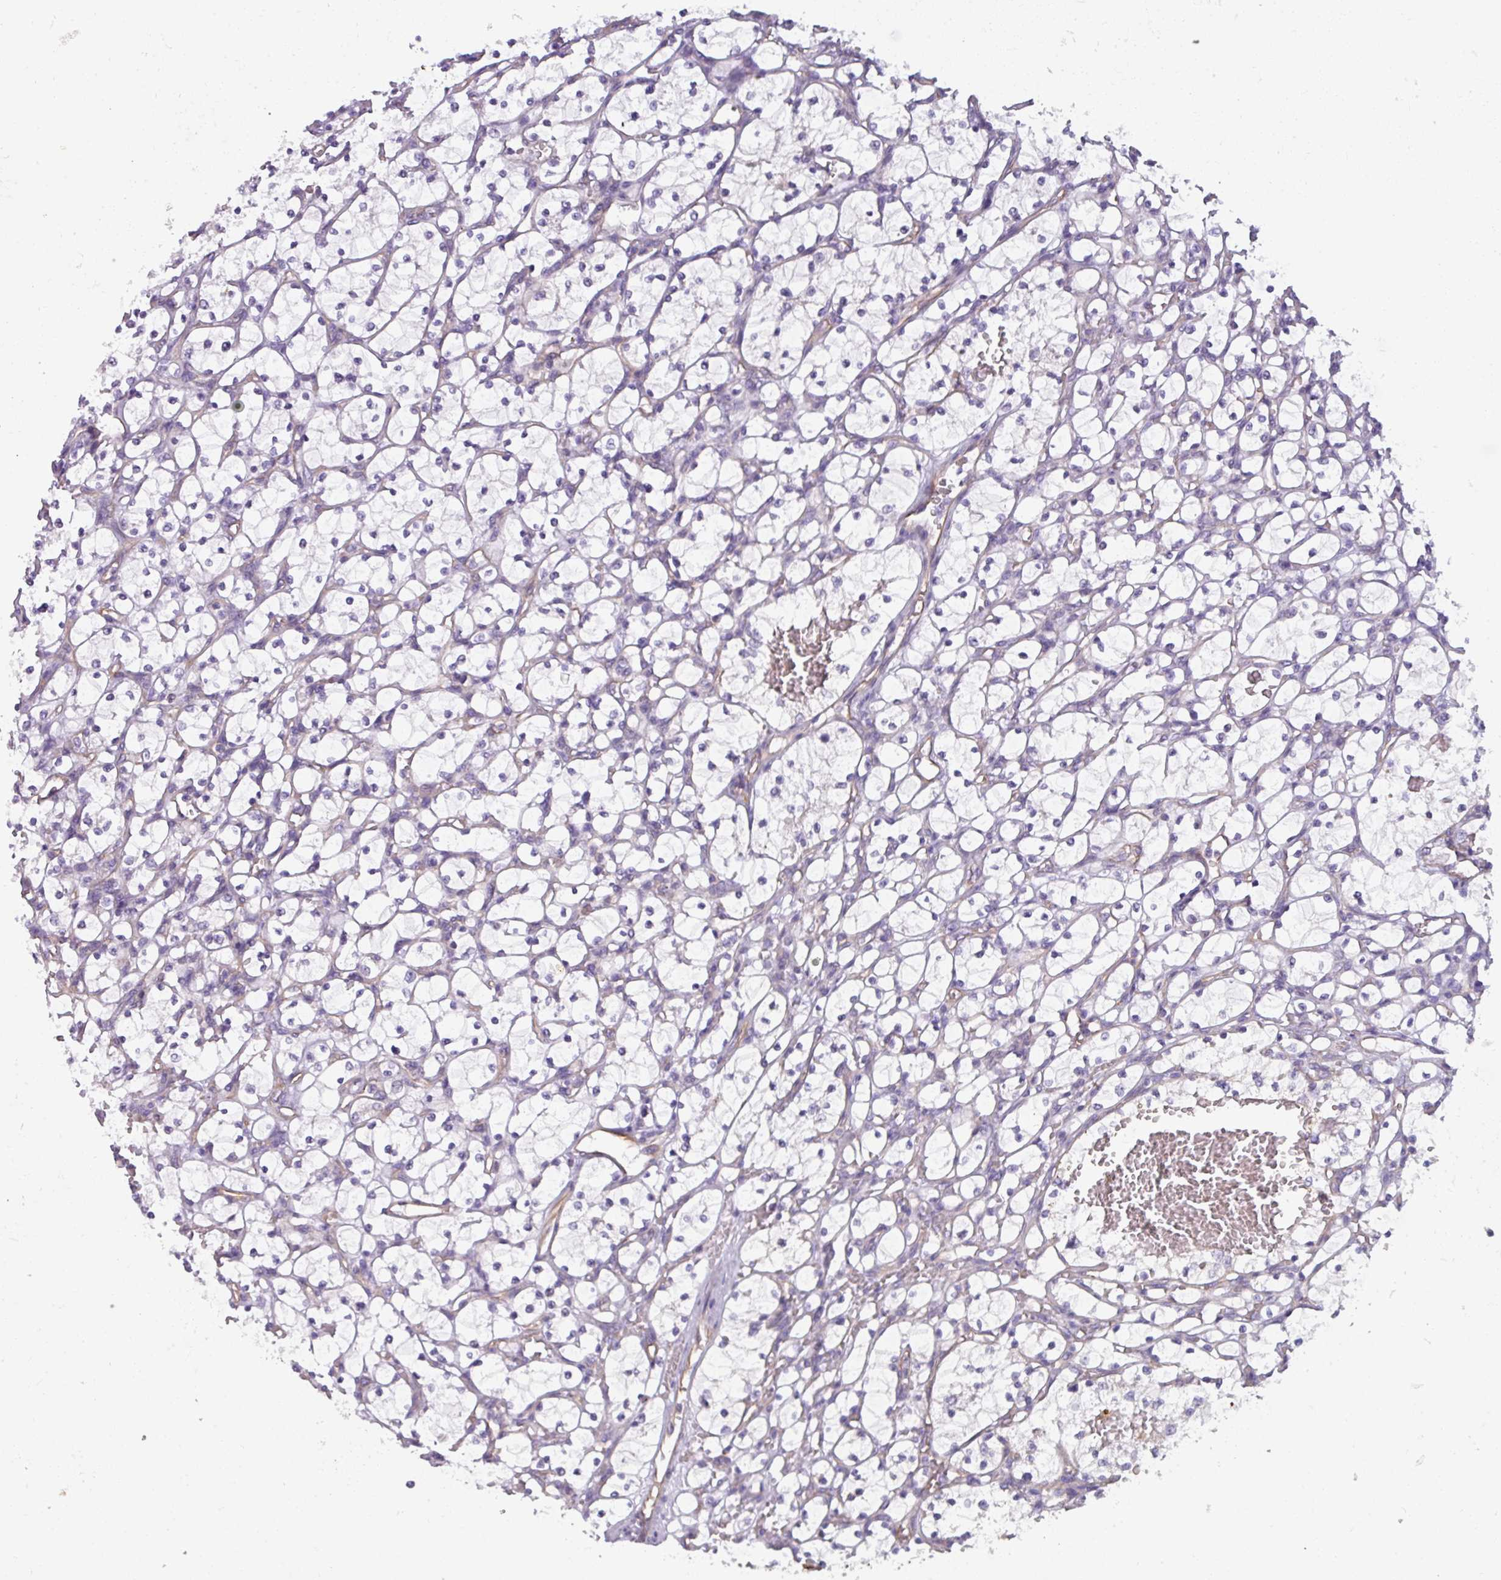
{"staining": {"intensity": "negative", "quantity": "none", "location": "none"}, "tissue": "renal cancer", "cell_type": "Tumor cells", "image_type": "cancer", "snomed": [{"axis": "morphology", "description": "Adenocarcinoma, NOS"}, {"axis": "topography", "description": "Kidney"}], "caption": "This is an immunohistochemistry (IHC) photomicrograph of renal cancer (adenocarcinoma). There is no positivity in tumor cells.", "gene": "BUD23", "patient": {"sex": "female", "age": 69}}